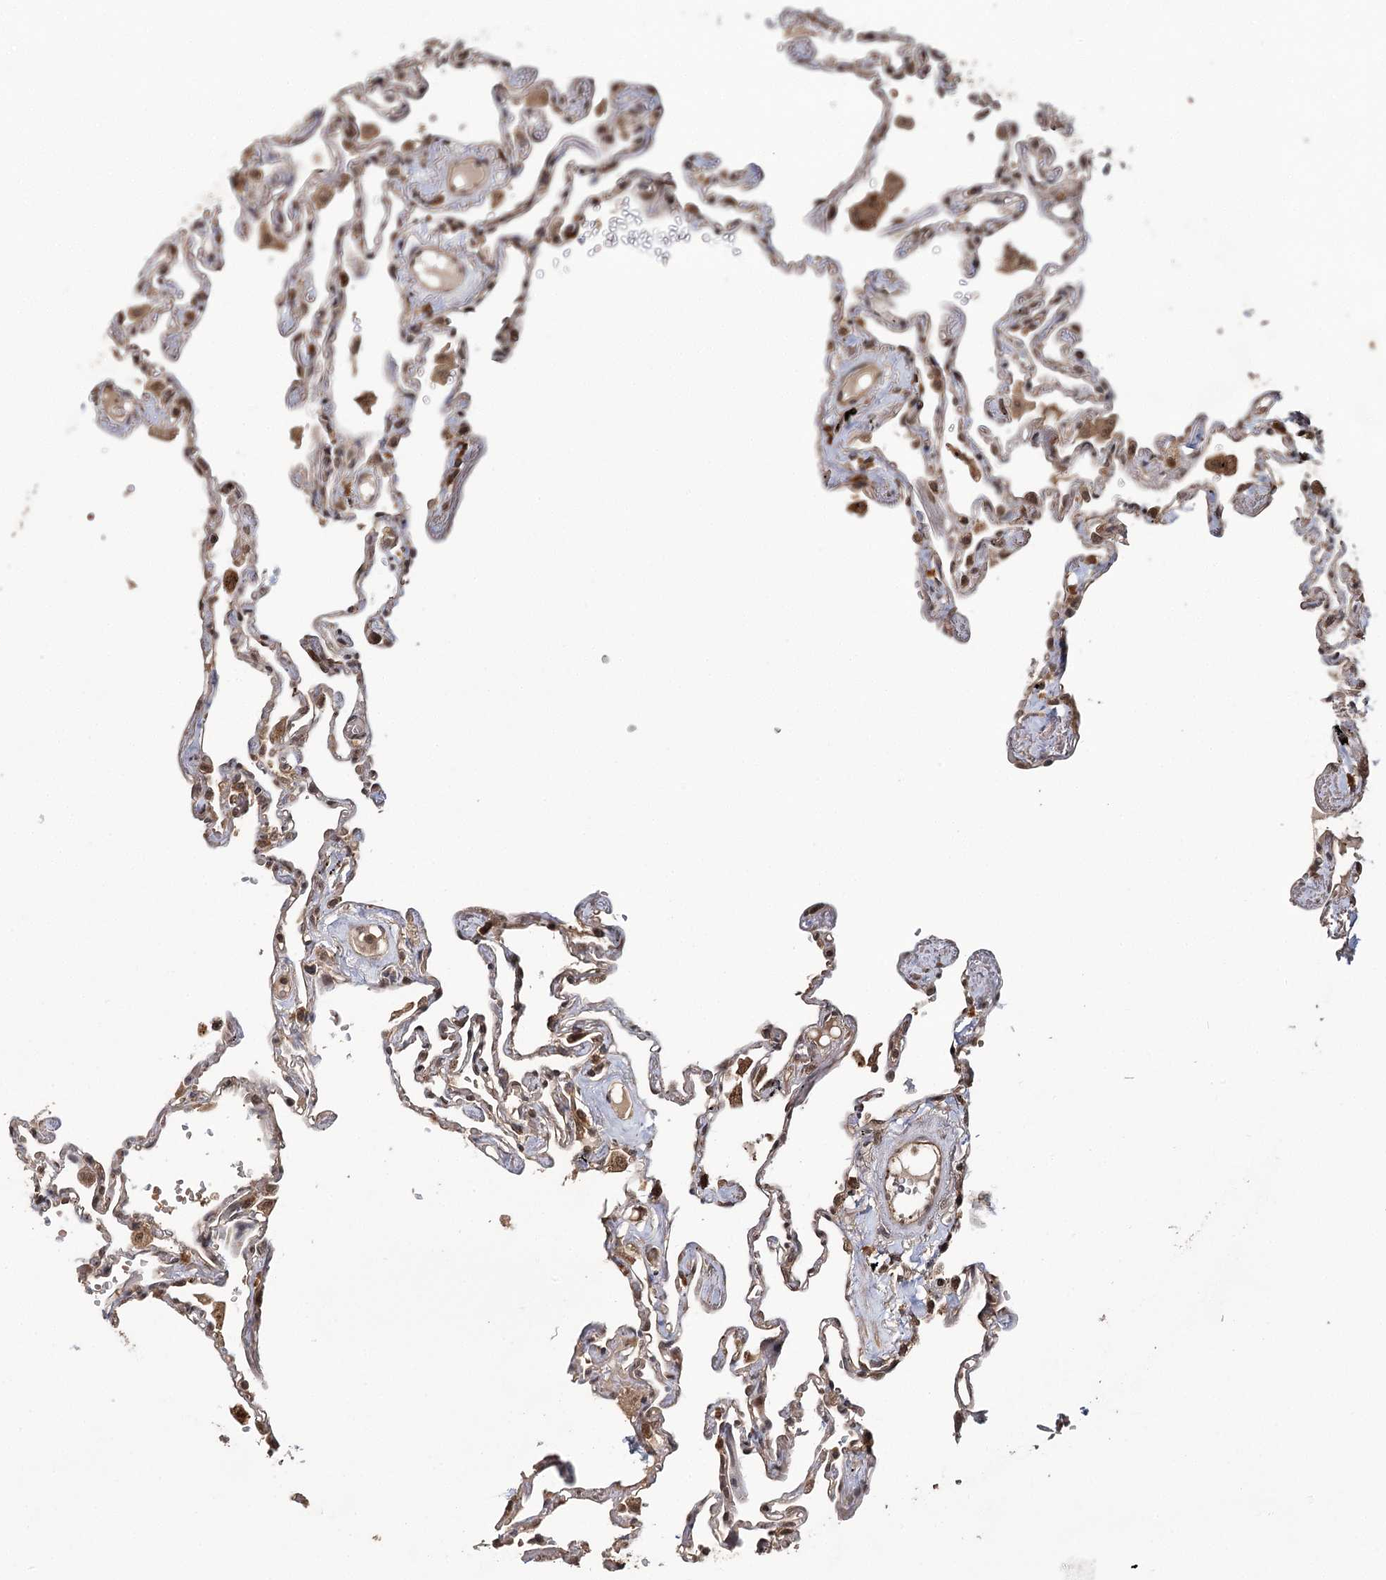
{"staining": {"intensity": "moderate", "quantity": "25%-75%", "location": "cytoplasmic/membranous,nuclear"}, "tissue": "lung", "cell_type": "Alveolar cells", "image_type": "normal", "snomed": [{"axis": "morphology", "description": "Normal tissue, NOS"}, {"axis": "topography", "description": "Lung"}], "caption": "Moderate cytoplasmic/membranous,nuclear protein positivity is seen in about 25%-75% of alveolar cells in lung. The staining was performed using DAB (3,3'-diaminobenzidine), with brown indicating positive protein expression. Nuclei are stained blue with hematoxylin.", "gene": "N6AMT1", "patient": {"sex": "female", "age": 67}}